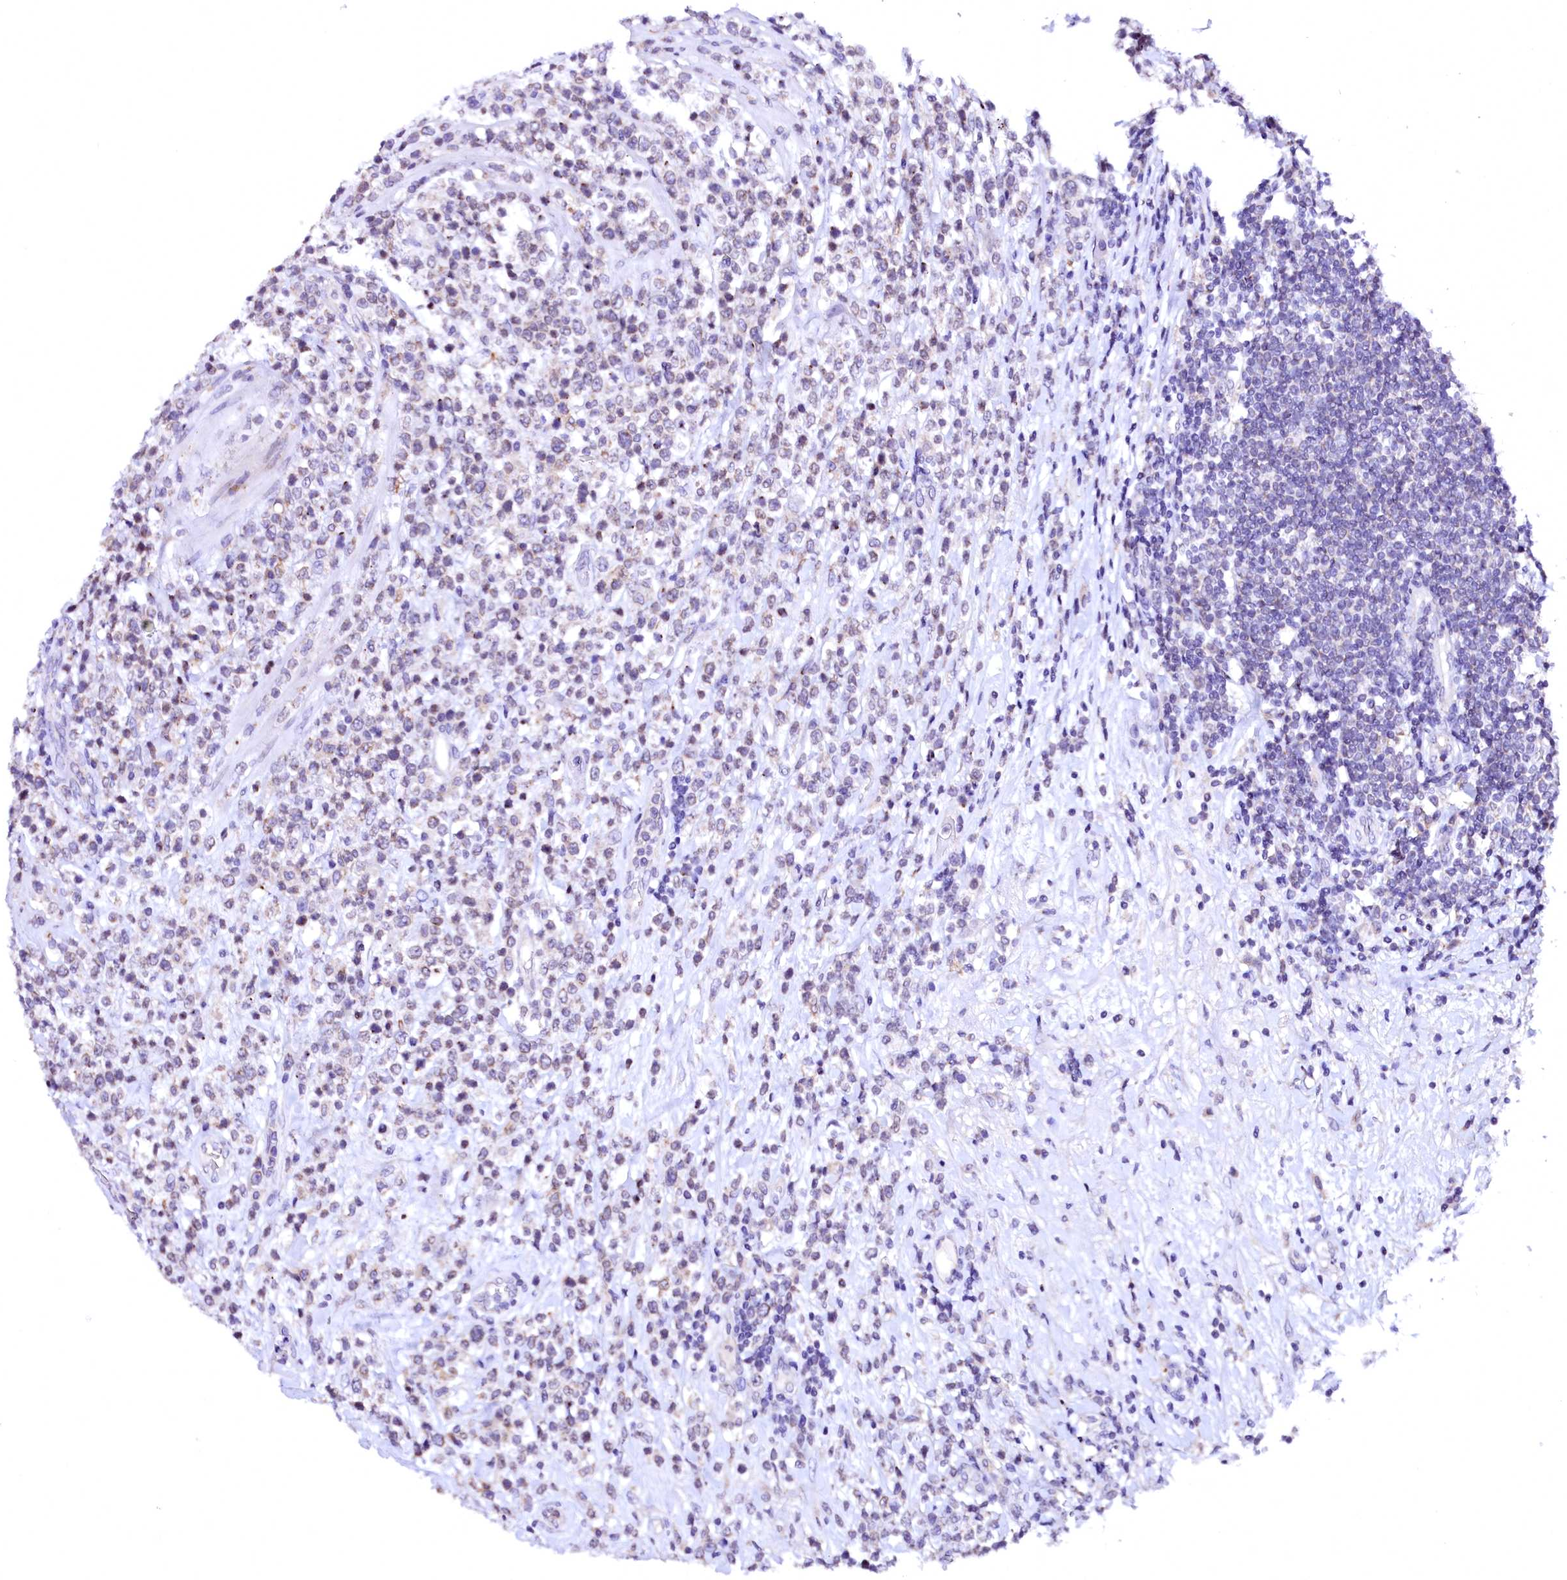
{"staining": {"intensity": "negative", "quantity": "none", "location": "none"}, "tissue": "lymphoma", "cell_type": "Tumor cells", "image_type": "cancer", "snomed": [{"axis": "morphology", "description": "Malignant lymphoma, non-Hodgkin's type, High grade"}, {"axis": "topography", "description": "Colon"}], "caption": "This is an immunohistochemistry (IHC) image of human lymphoma. There is no positivity in tumor cells.", "gene": "NALF1", "patient": {"sex": "female", "age": 53}}